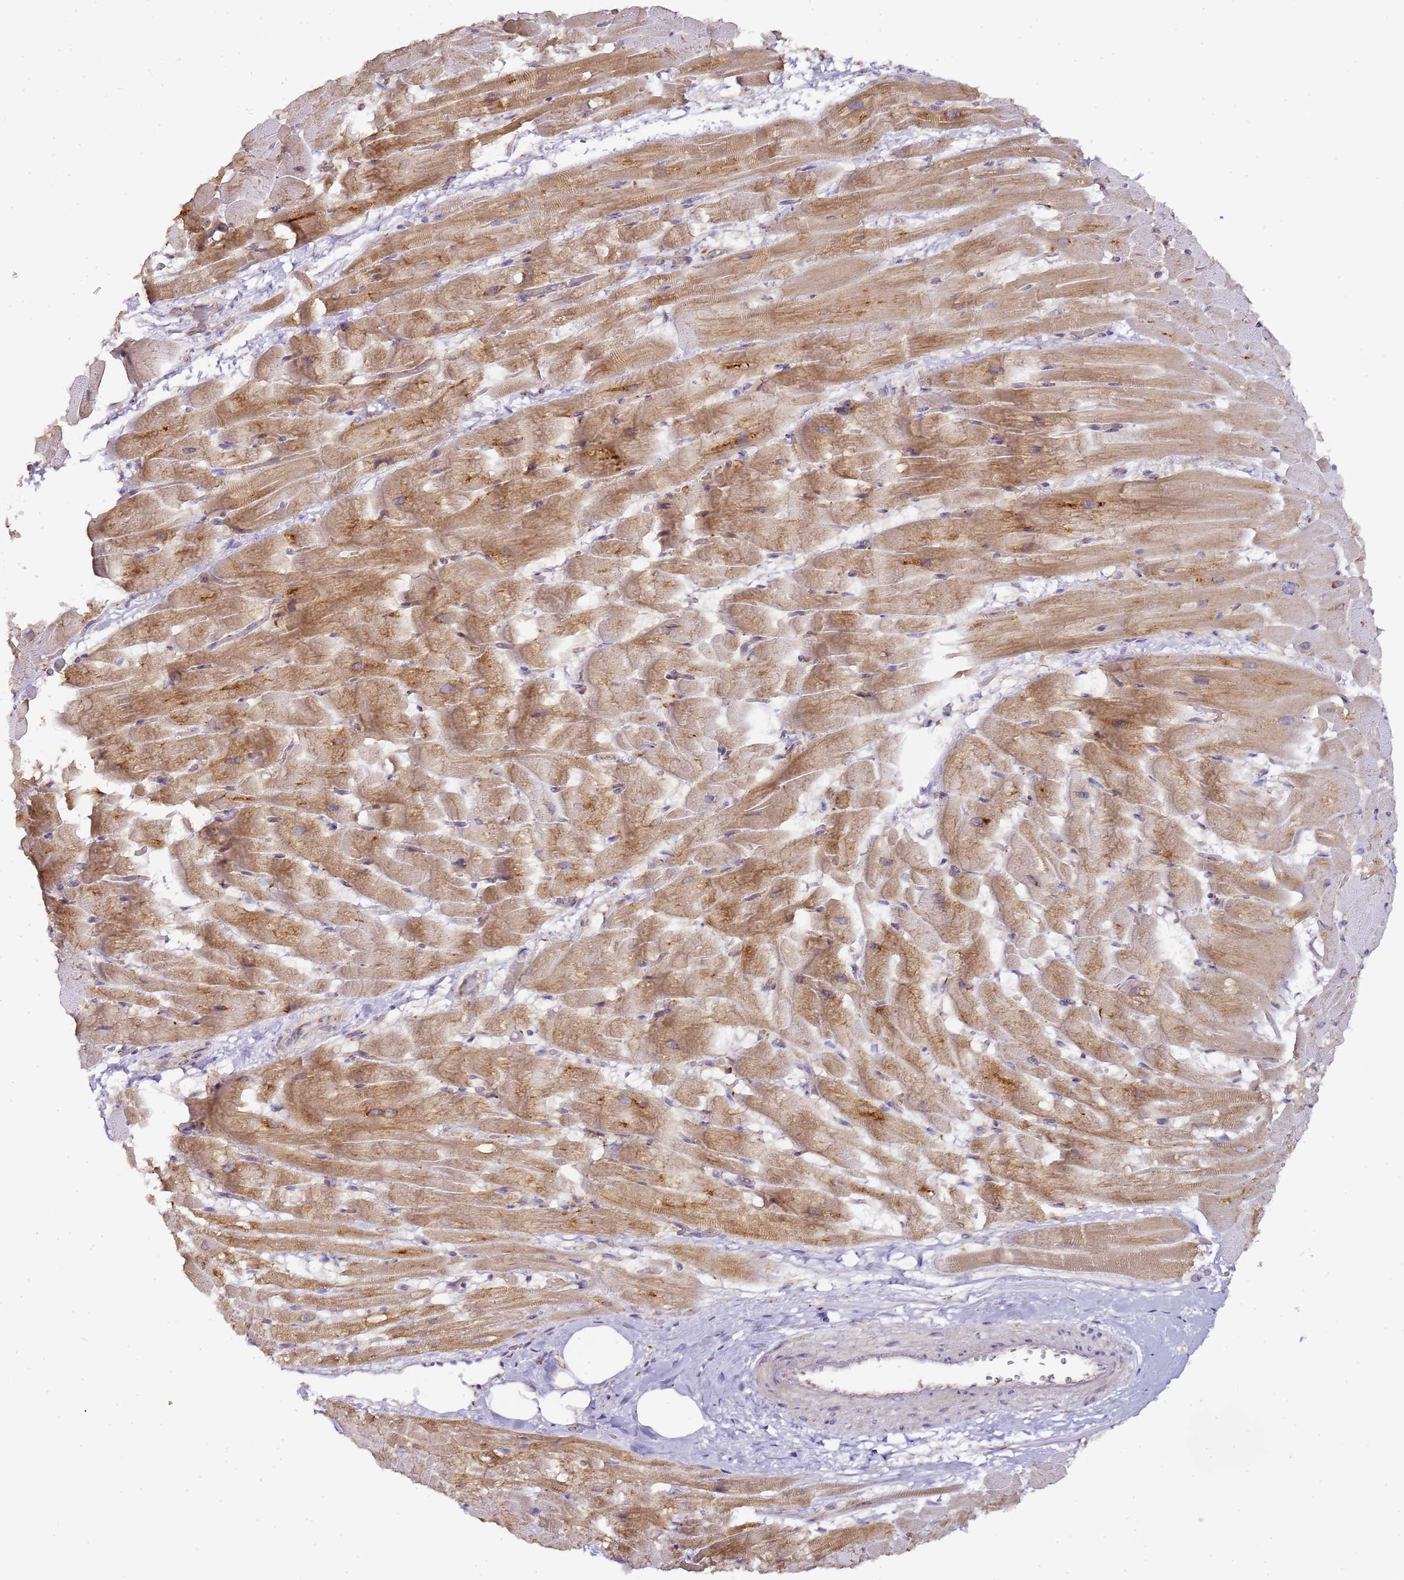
{"staining": {"intensity": "moderate", "quantity": "25%-75%", "location": "cytoplasmic/membranous"}, "tissue": "heart muscle", "cell_type": "Cardiomyocytes", "image_type": "normal", "snomed": [{"axis": "morphology", "description": "Normal tissue, NOS"}, {"axis": "topography", "description": "Heart"}], "caption": "Cardiomyocytes reveal moderate cytoplasmic/membranous expression in about 25%-75% of cells in normal heart muscle. (Brightfield microscopy of DAB IHC at high magnification).", "gene": "MRPL49", "patient": {"sex": "male", "age": 37}}